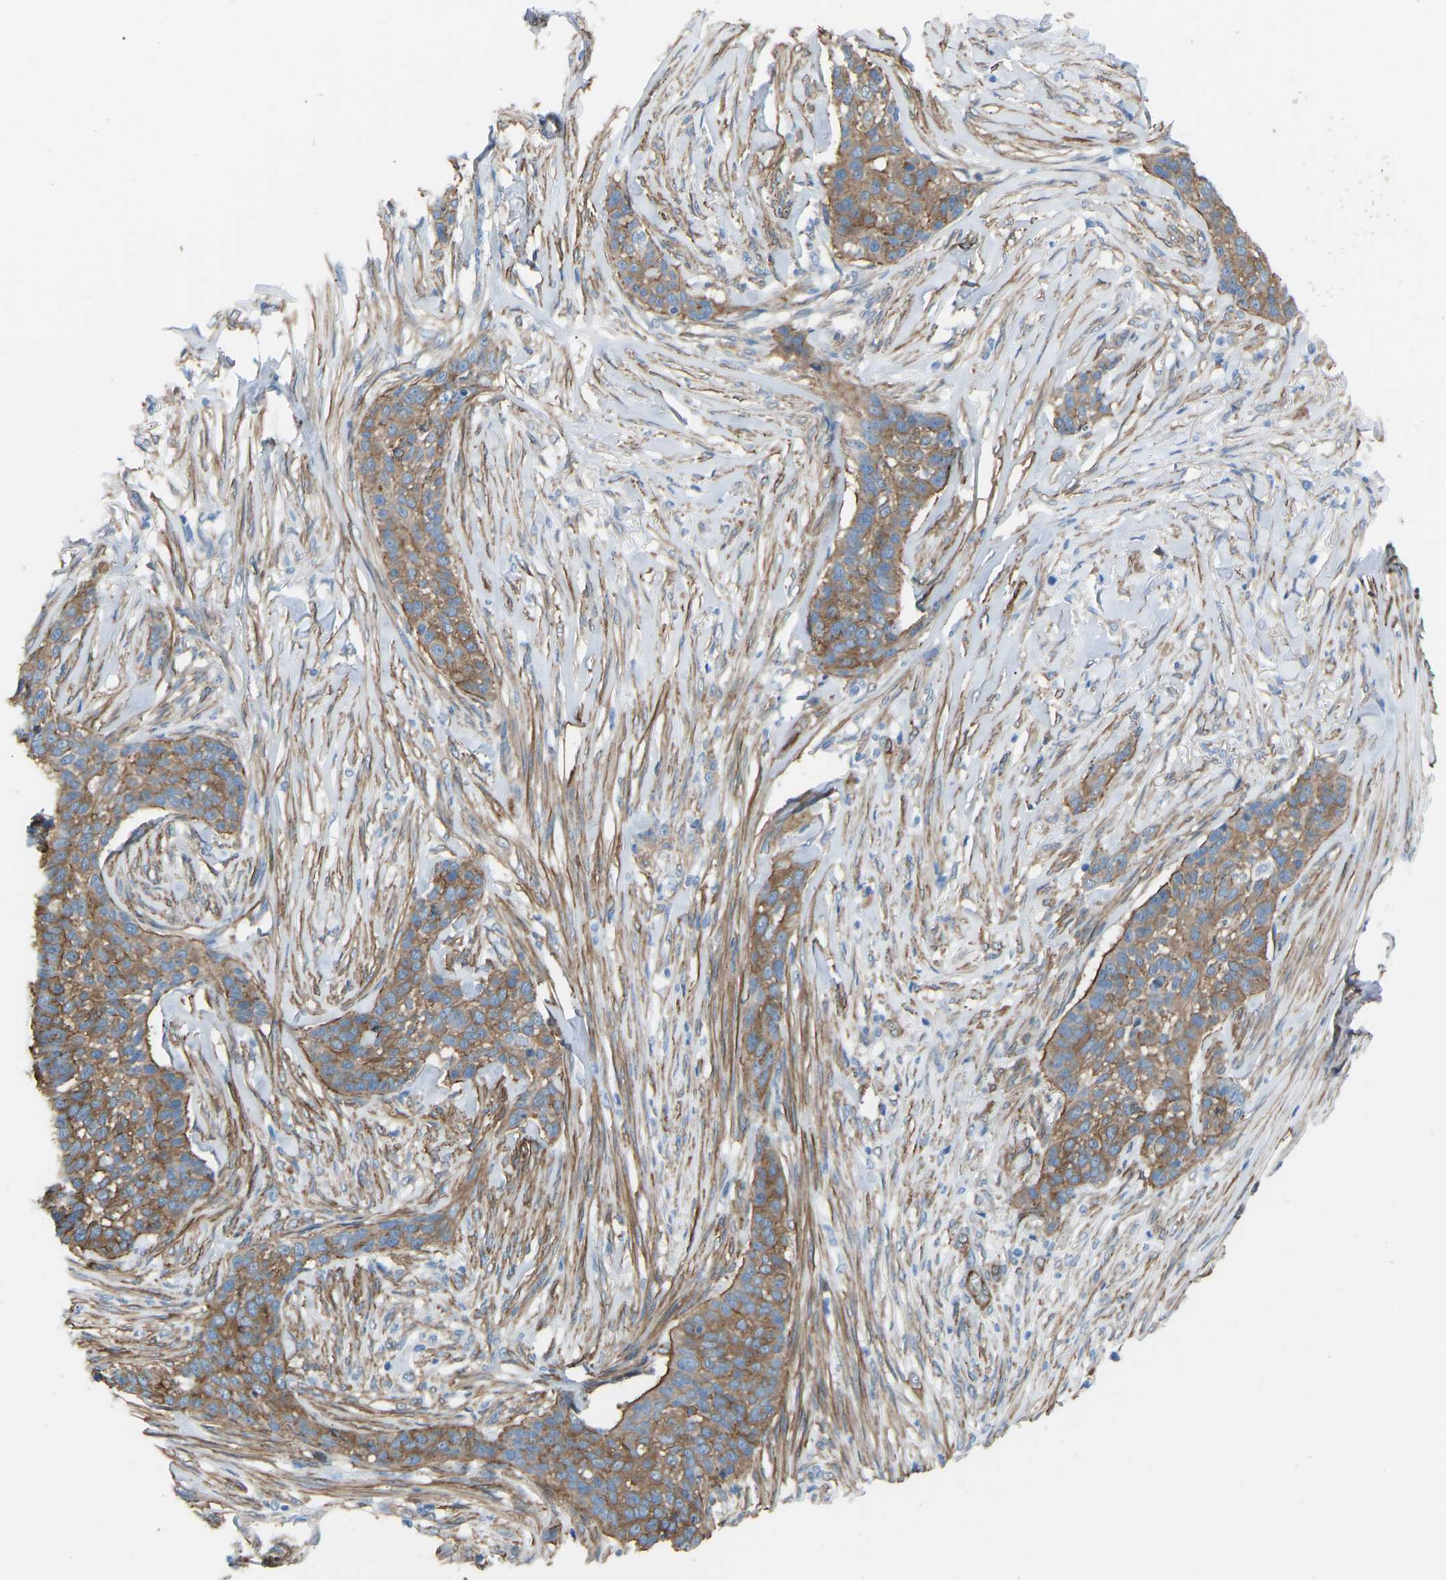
{"staining": {"intensity": "moderate", "quantity": ">75%", "location": "cytoplasmic/membranous"}, "tissue": "skin cancer", "cell_type": "Tumor cells", "image_type": "cancer", "snomed": [{"axis": "morphology", "description": "Basal cell carcinoma"}, {"axis": "topography", "description": "Skin"}], "caption": "Skin basal cell carcinoma was stained to show a protein in brown. There is medium levels of moderate cytoplasmic/membranous positivity in approximately >75% of tumor cells. Ihc stains the protein of interest in brown and the nuclei are stained blue.", "gene": "MYH10", "patient": {"sex": "male", "age": 85}}